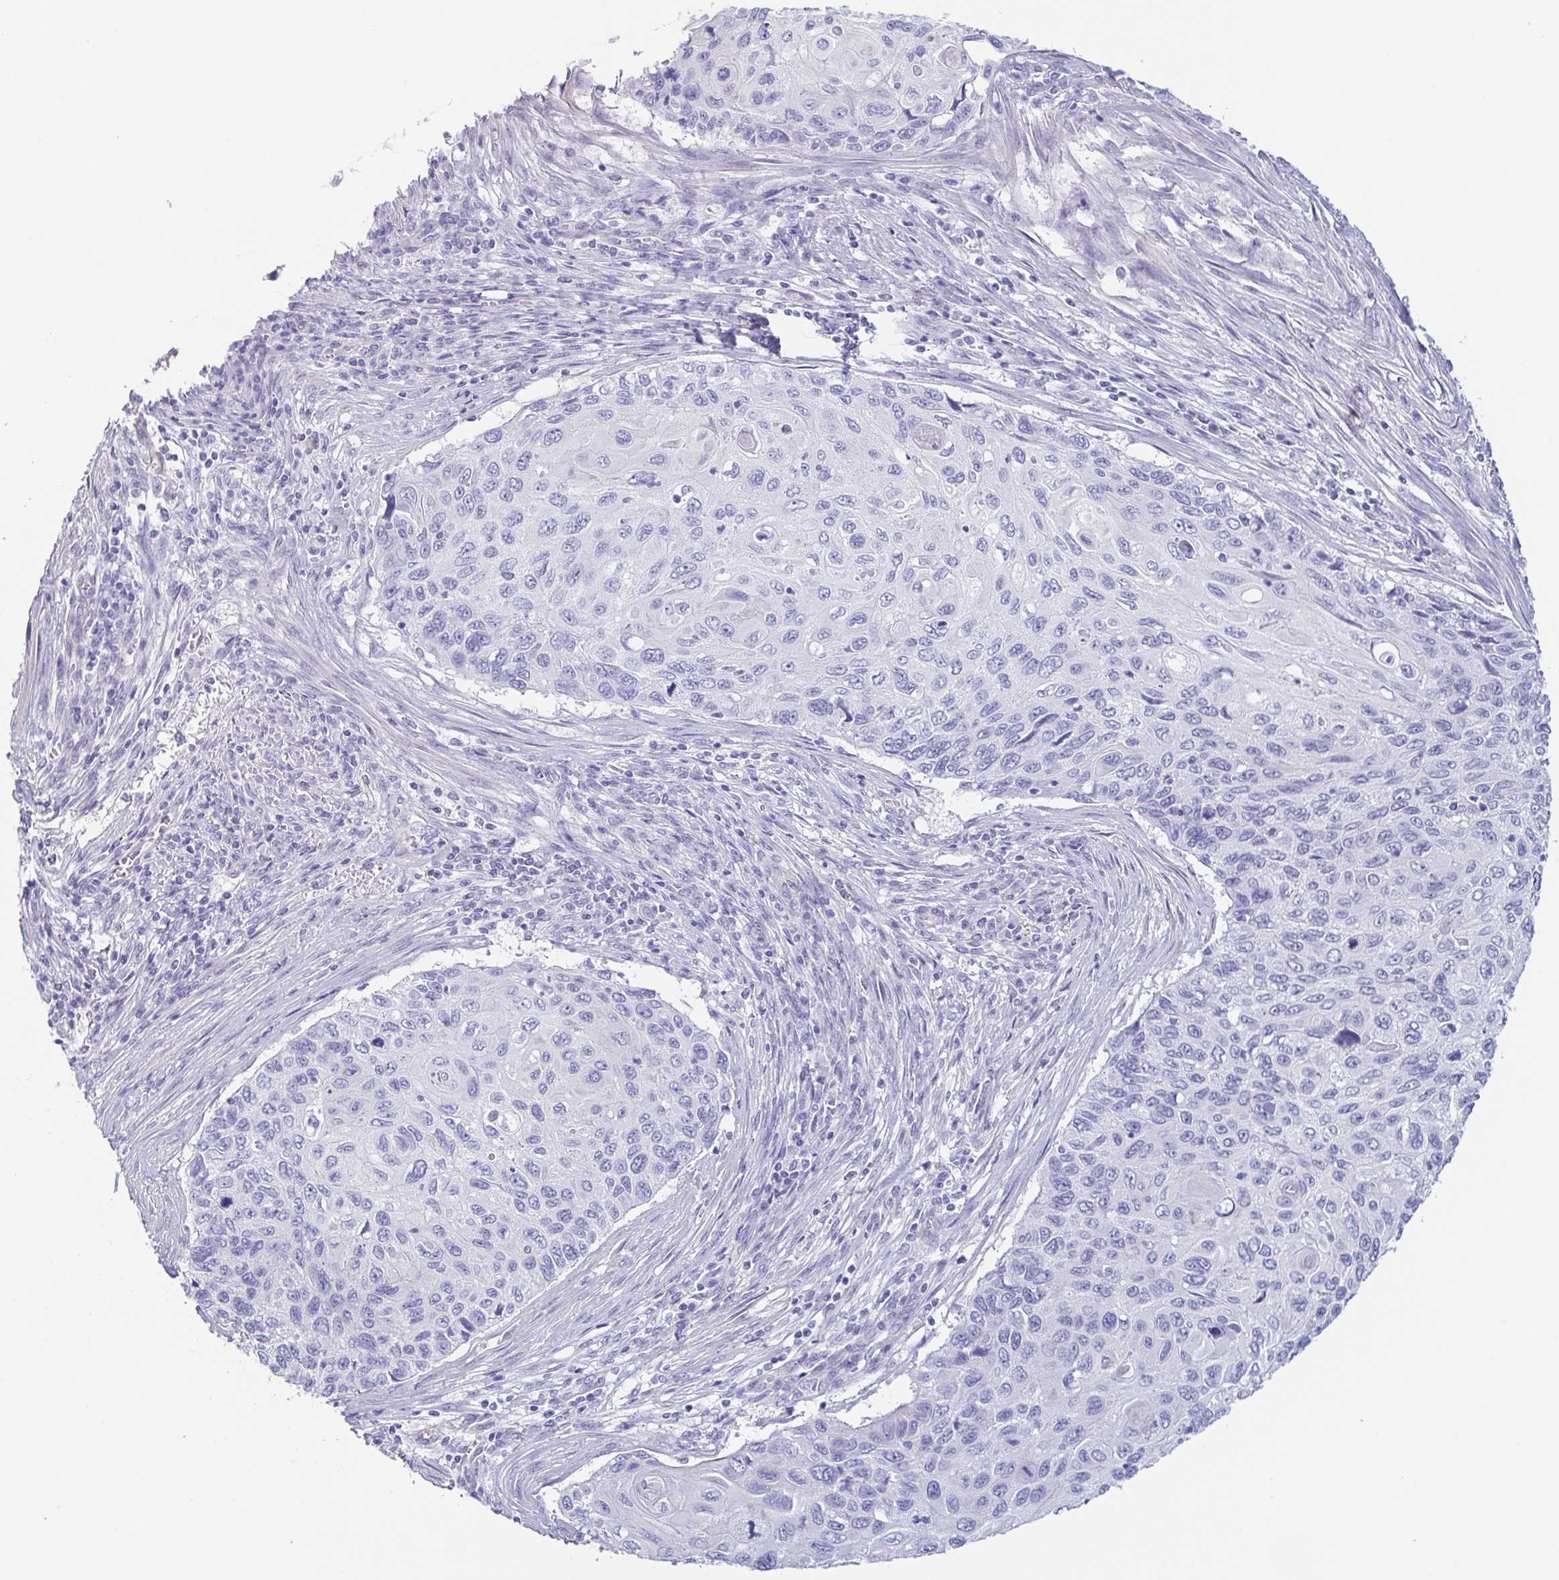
{"staining": {"intensity": "negative", "quantity": "none", "location": "none"}, "tissue": "cervical cancer", "cell_type": "Tumor cells", "image_type": "cancer", "snomed": [{"axis": "morphology", "description": "Squamous cell carcinoma, NOS"}, {"axis": "topography", "description": "Cervix"}], "caption": "IHC photomicrograph of neoplastic tissue: cervical cancer (squamous cell carcinoma) stained with DAB (3,3'-diaminobenzidine) exhibits no significant protein staining in tumor cells.", "gene": "PRR4", "patient": {"sex": "female", "age": 70}}